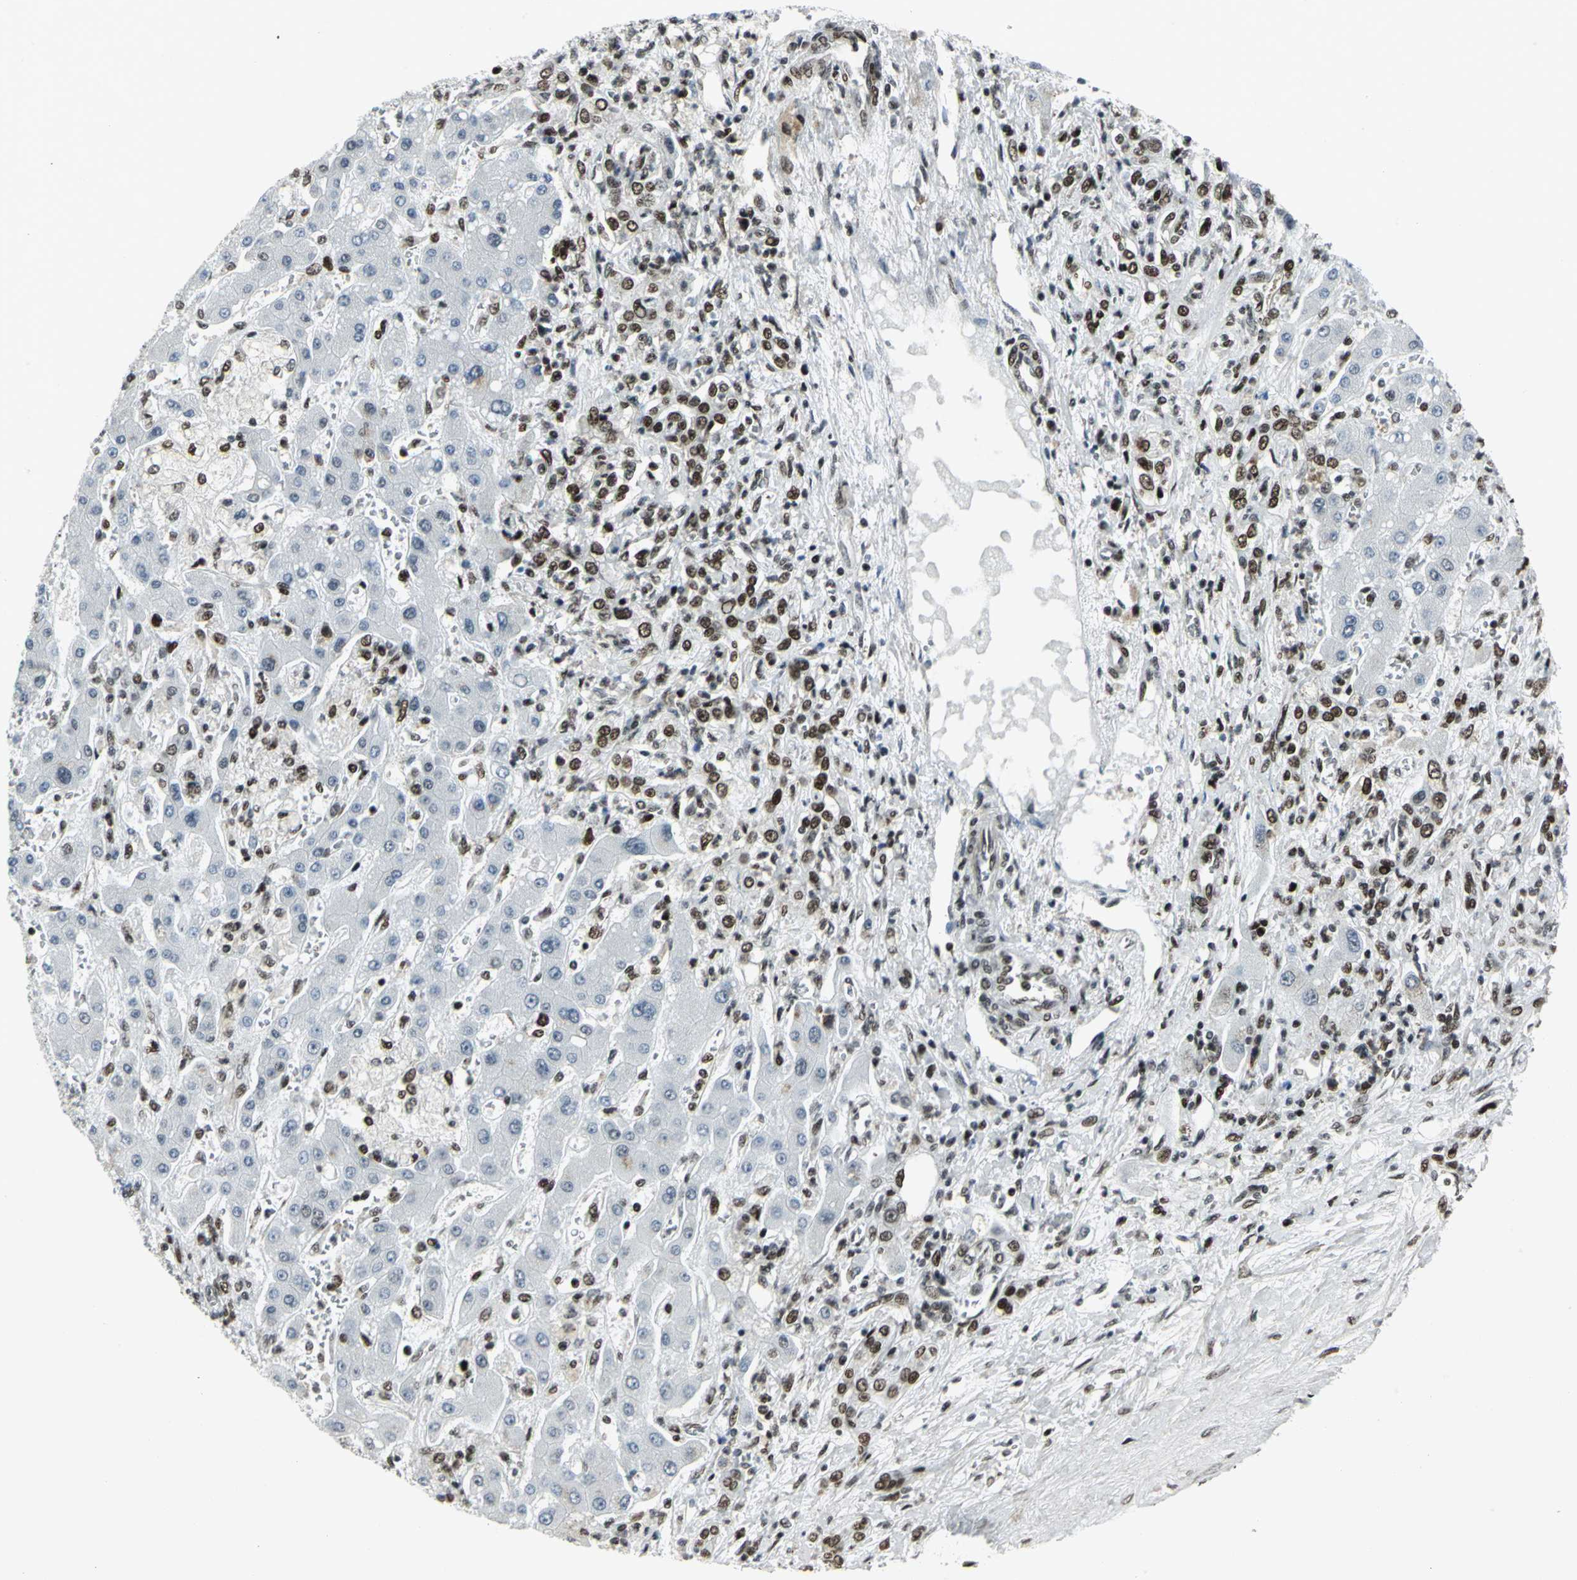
{"staining": {"intensity": "moderate", "quantity": "25%-75%", "location": "nuclear"}, "tissue": "liver cancer", "cell_type": "Tumor cells", "image_type": "cancer", "snomed": [{"axis": "morphology", "description": "Cholangiocarcinoma"}, {"axis": "topography", "description": "Liver"}], "caption": "Brown immunohistochemical staining in human cholangiocarcinoma (liver) reveals moderate nuclear expression in about 25%-75% of tumor cells.", "gene": "SMARCA4", "patient": {"sex": "male", "age": 50}}